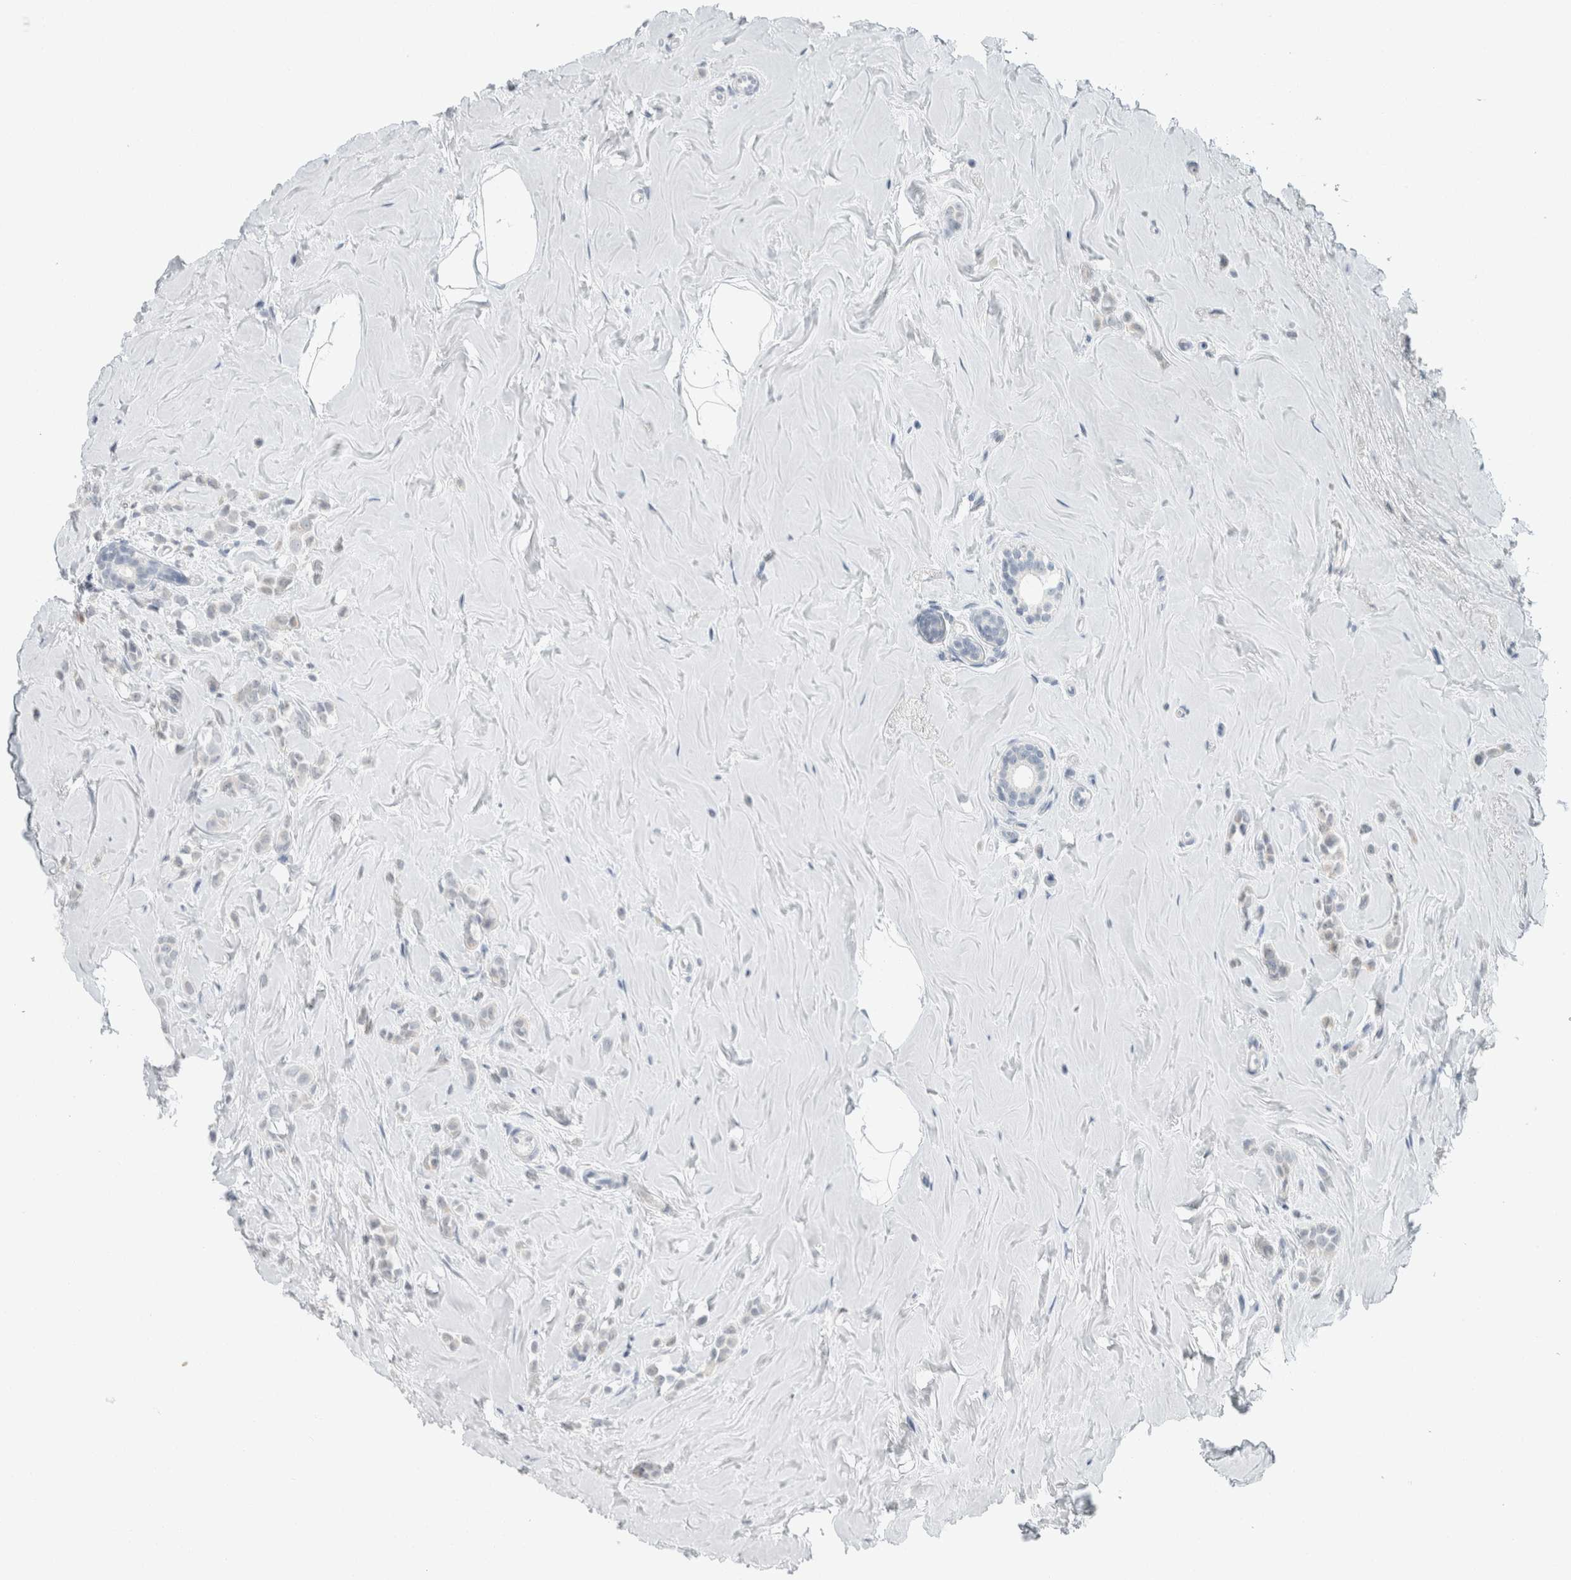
{"staining": {"intensity": "negative", "quantity": "none", "location": "none"}, "tissue": "breast cancer", "cell_type": "Tumor cells", "image_type": "cancer", "snomed": [{"axis": "morphology", "description": "Lobular carcinoma"}, {"axis": "topography", "description": "Breast"}], "caption": "The image exhibits no staining of tumor cells in lobular carcinoma (breast).", "gene": "TRIT1", "patient": {"sex": "female", "age": 47}}